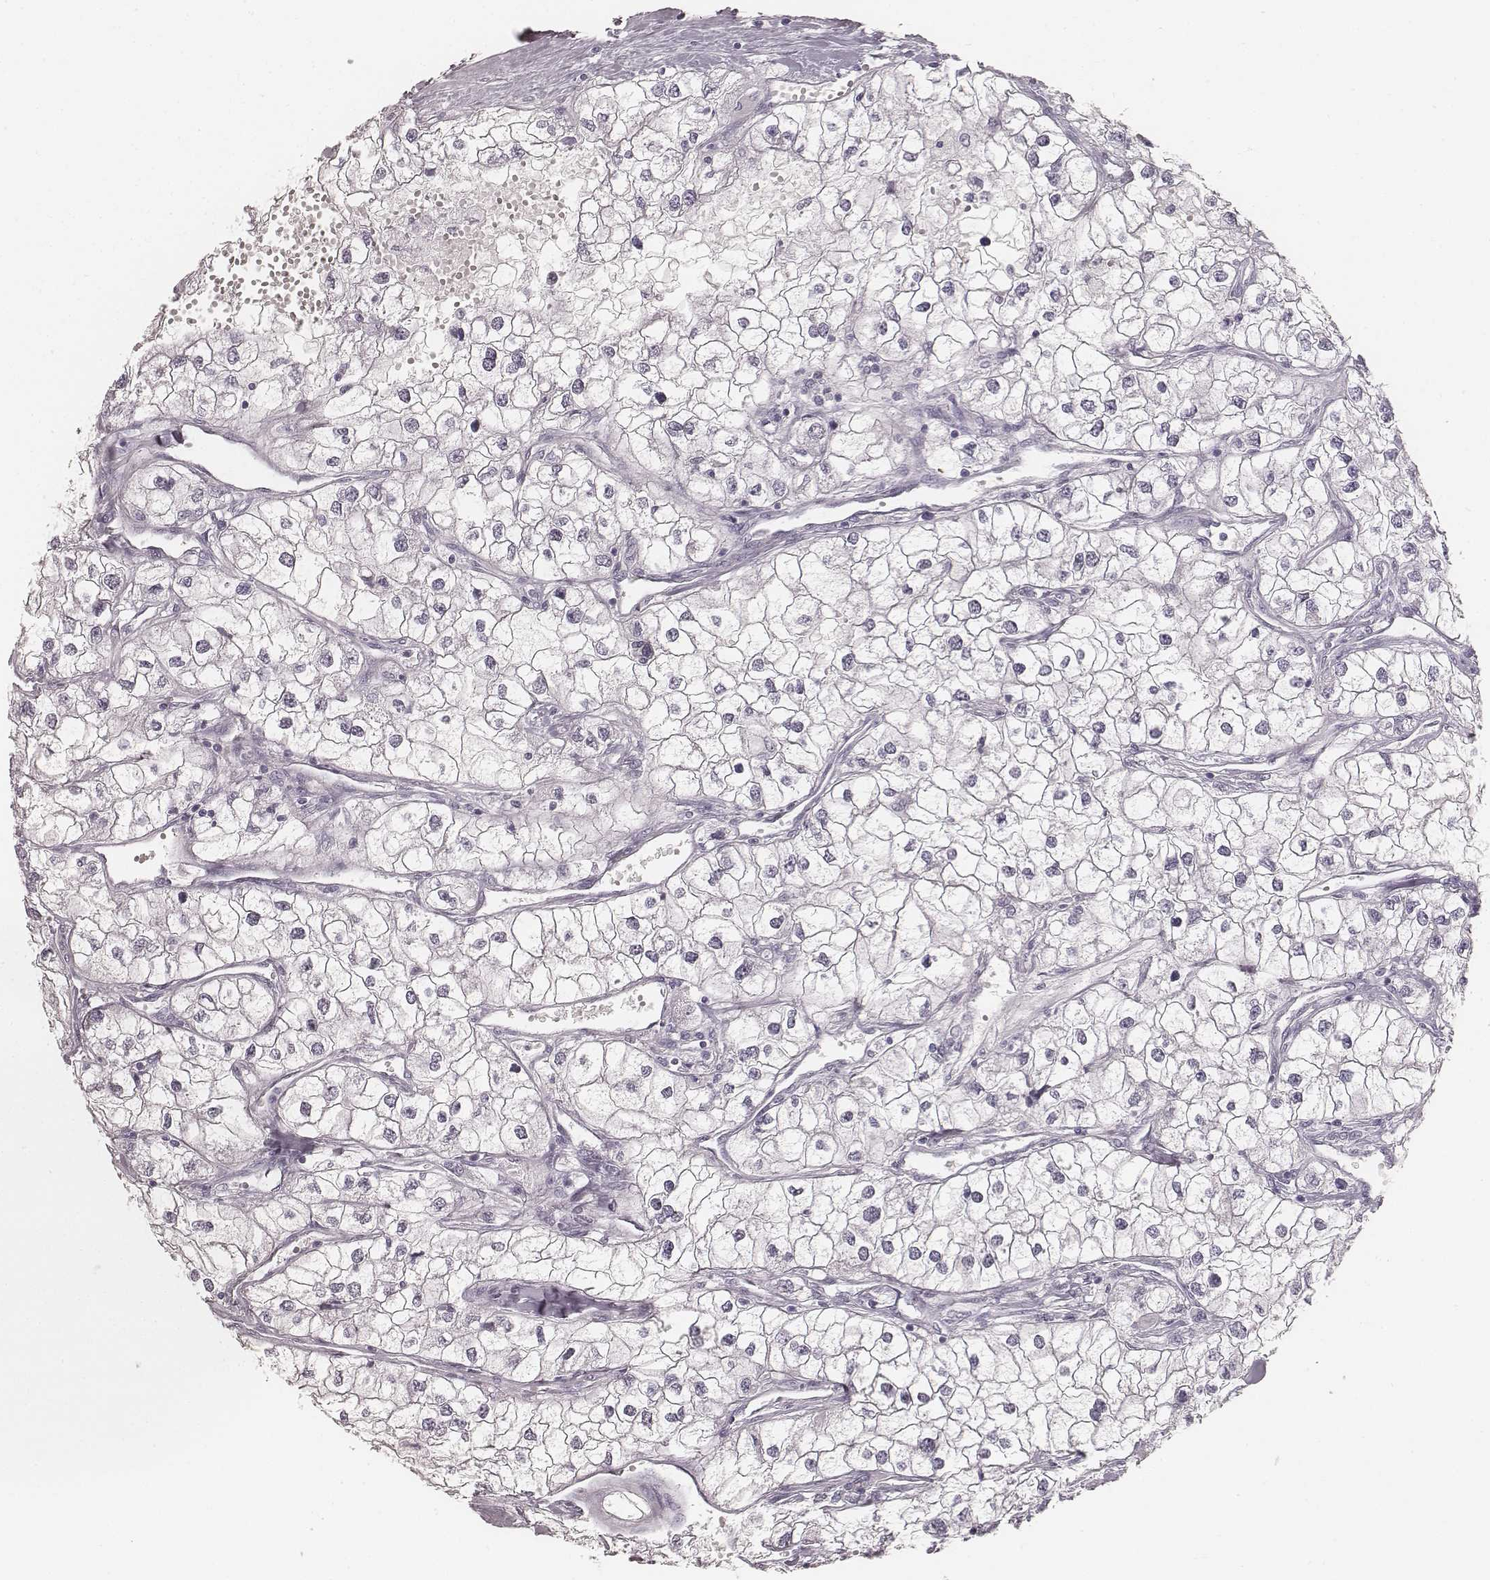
{"staining": {"intensity": "negative", "quantity": "none", "location": "none"}, "tissue": "renal cancer", "cell_type": "Tumor cells", "image_type": "cancer", "snomed": [{"axis": "morphology", "description": "Adenocarcinoma, NOS"}, {"axis": "topography", "description": "Kidney"}], "caption": "Immunohistochemistry micrograph of neoplastic tissue: human renal cancer (adenocarcinoma) stained with DAB (3,3'-diaminobenzidine) demonstrates no significant protein positivity in tumor cells. (DAB immunohistochemistry (IHC) visualized using brightfield microscopy, high magnification).", "gene": "KRT34", "patient": {"sex": "male", "age": 59}}